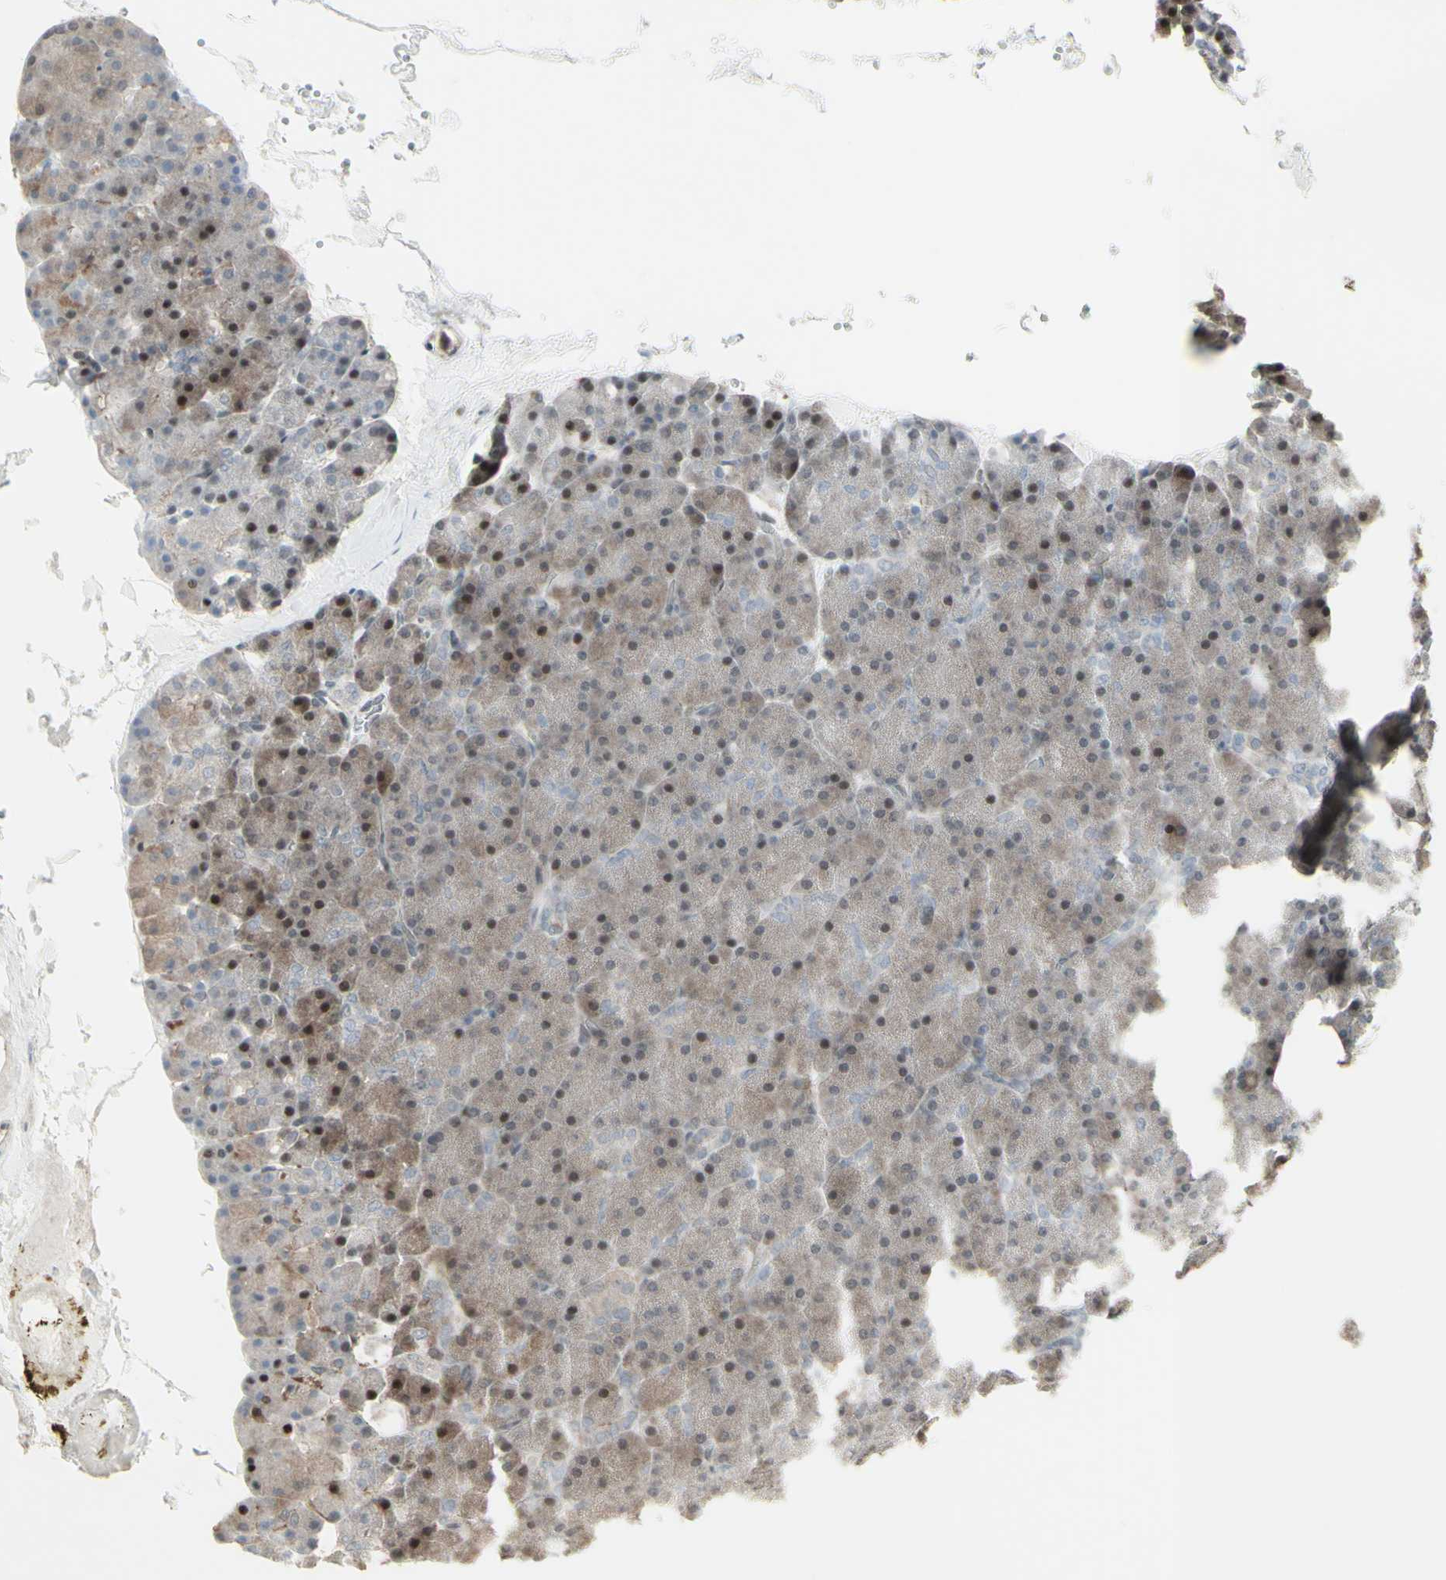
{"staining": {"intensity": "strong", "quantity": "<25%", "location": "nuclear"}, "tissue": "pancreas", "cell_type": "Exocrine glandular cells", "image_type": "normal", "snomed": [{"axis": "morphology", "description": "Normal tissue, NOS"}, {"axis": "topography", "description": "Pancreas"}], "caption": "Strong nuclear positivity for a protein is identified in about <25% of exocrine glandular cells of unremarkable pancreas using IHC.", "gene": "CD33", "patient": {"sex": "female", "age": 35}}